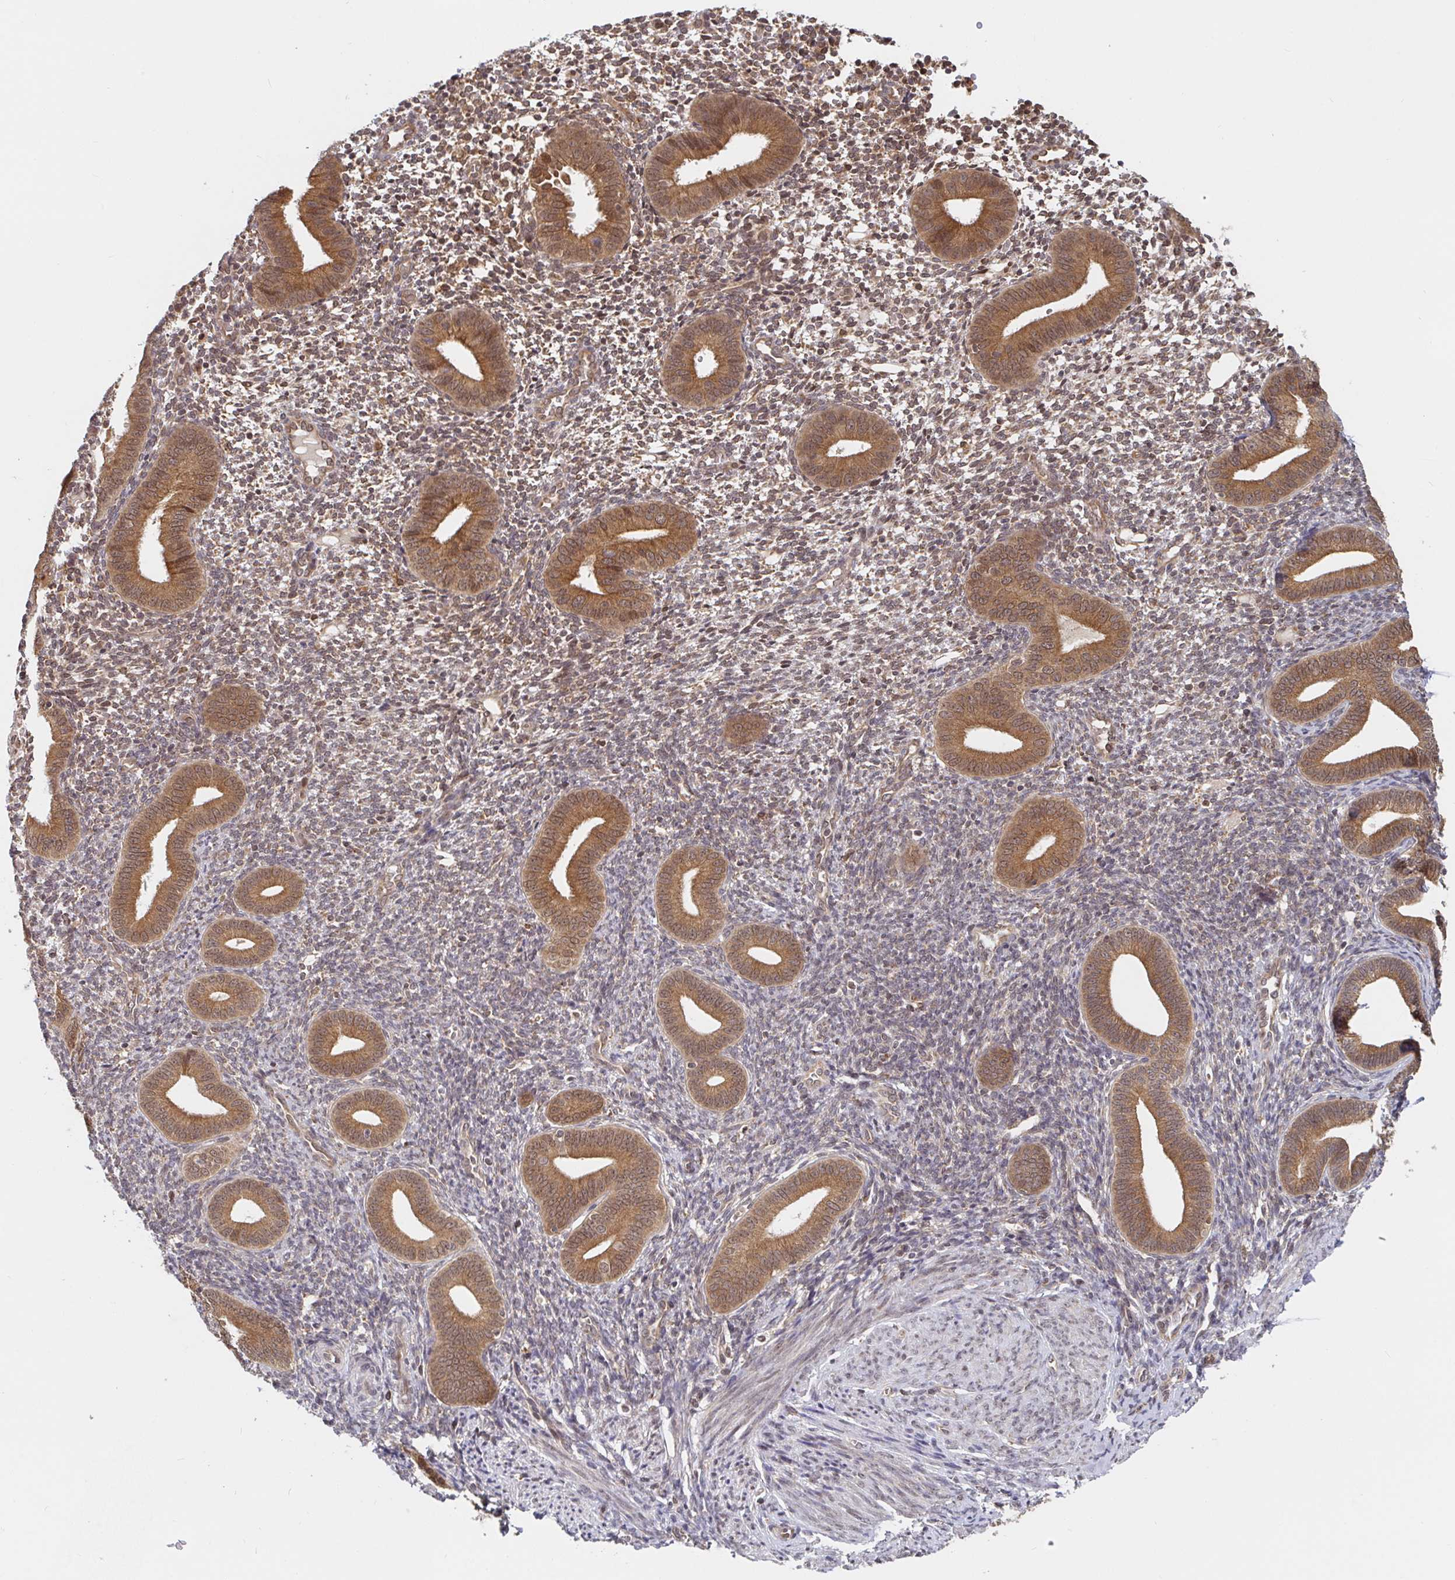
{"staining": {"intensity": "moderate", "quantity": "25%-75%", "location": "cytoplasmic/membranous"}, "tissue": "endometrium", "cell_type": "Cells in endometrial stroma", "image_type": "normal", "snomed": [{"axis": "morphology", "description": "Normal tissue, NOS"}, {"axis": "topography", "description": "Endometrium"}], "caption": "A photomicrograph of human endometrium stained for a protein demonstrates moderate cytoplasmic/membranous brown staining in cells in endometrial stroma.", "gene": "ALG1L2", "patient": {"sex": "female", "age": 40}}